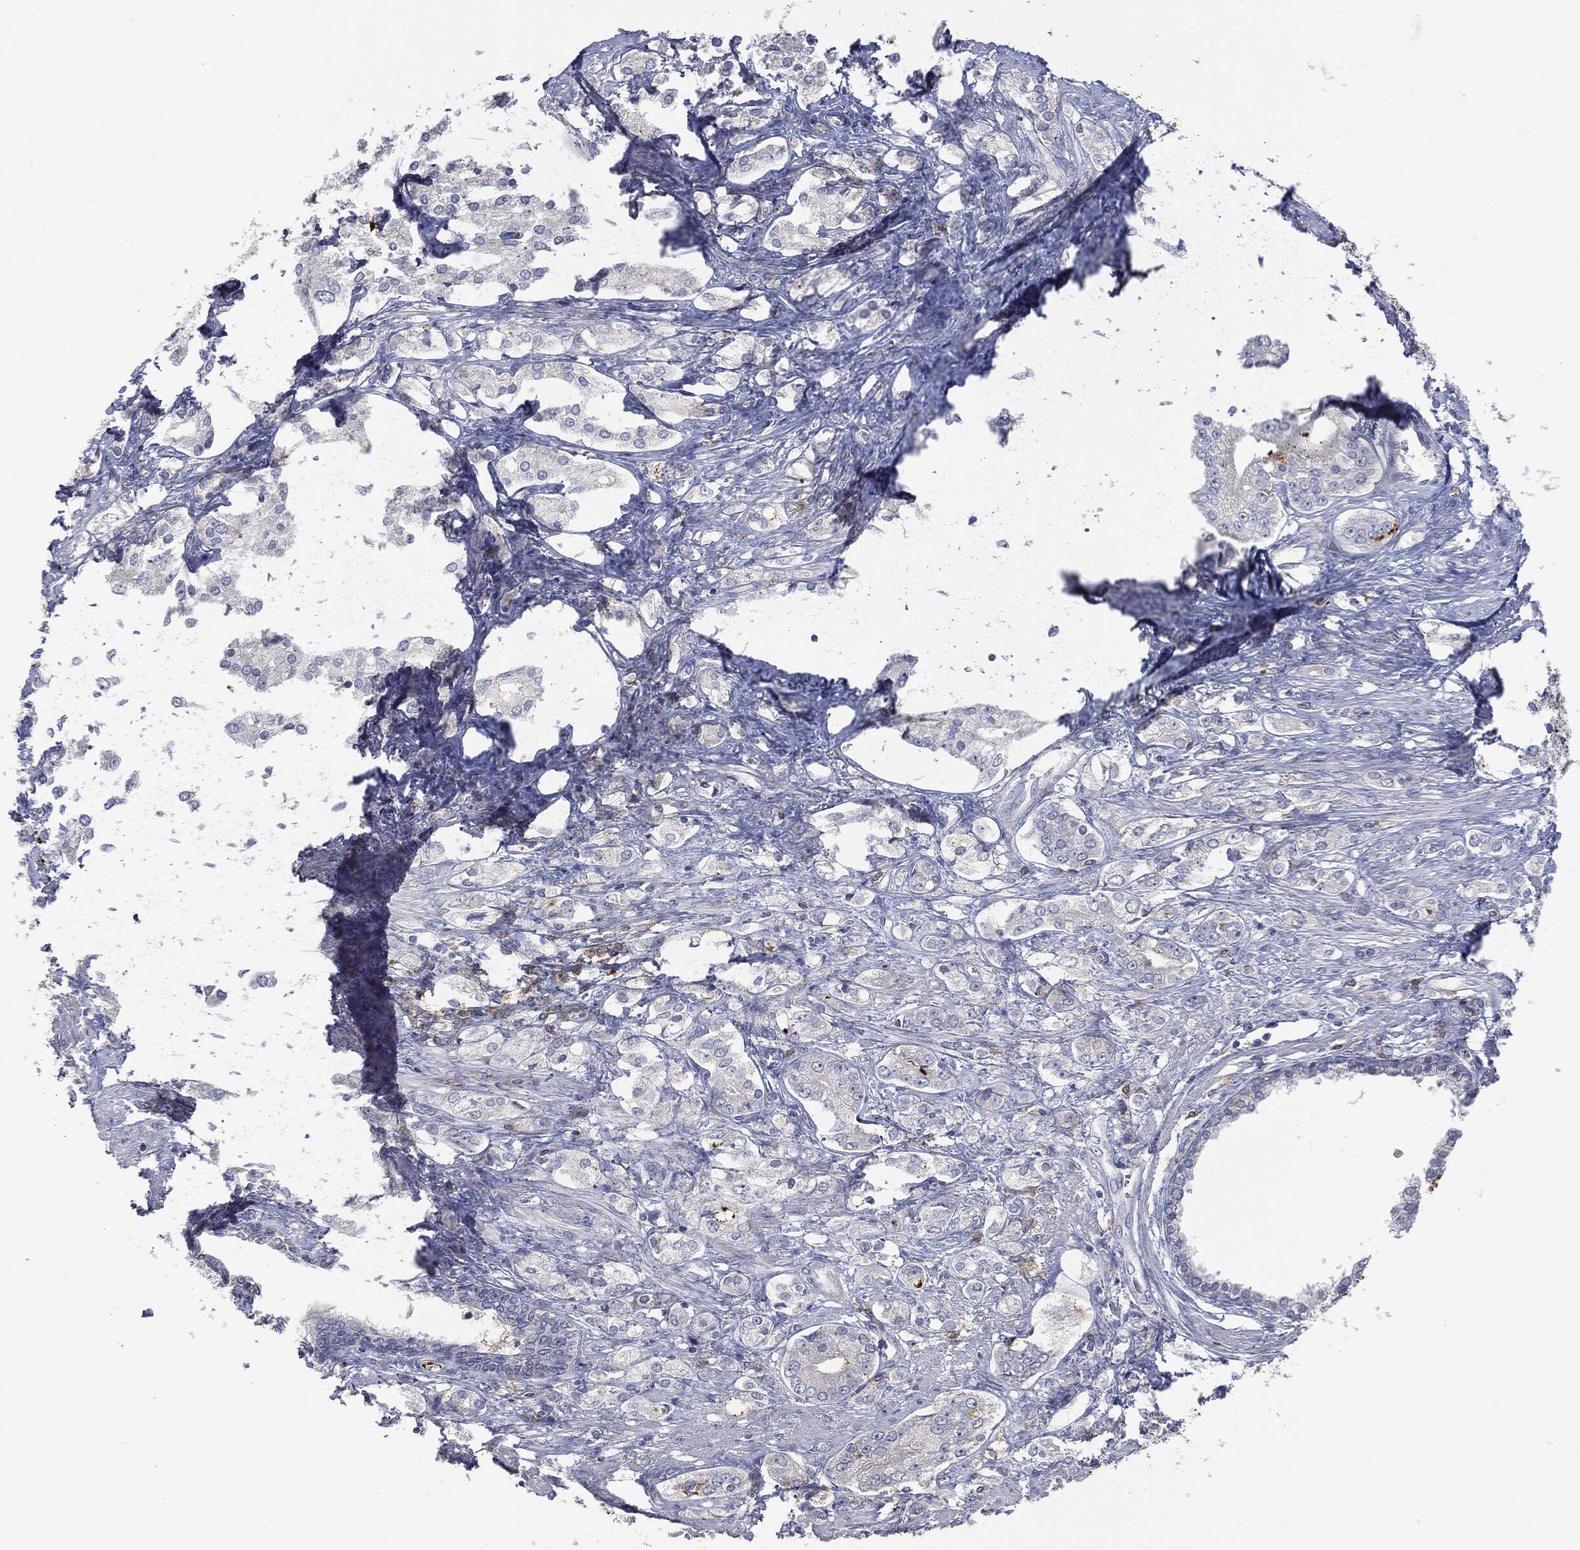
{"staining": {"intensity": "negative", "quantity": "none", "location": "none"}, "tissue": "prostate cancer", "cell_type": "Tumor cells", "image_type": "cancer", "snomed": [{"axis": "morphology", "description": "Adenocarcinoma, NOS"}, {"axis": "topography", "description": "Prostate and seminal vesicle, NOS"}, {"axis": "topography", "description": "Prostate"}], "caption": "The photomicrograph demonstrates no staining of tumor cells in prostate cancer.", "gene": "CD33", "patient": {"sex": "male", "age": 67}}